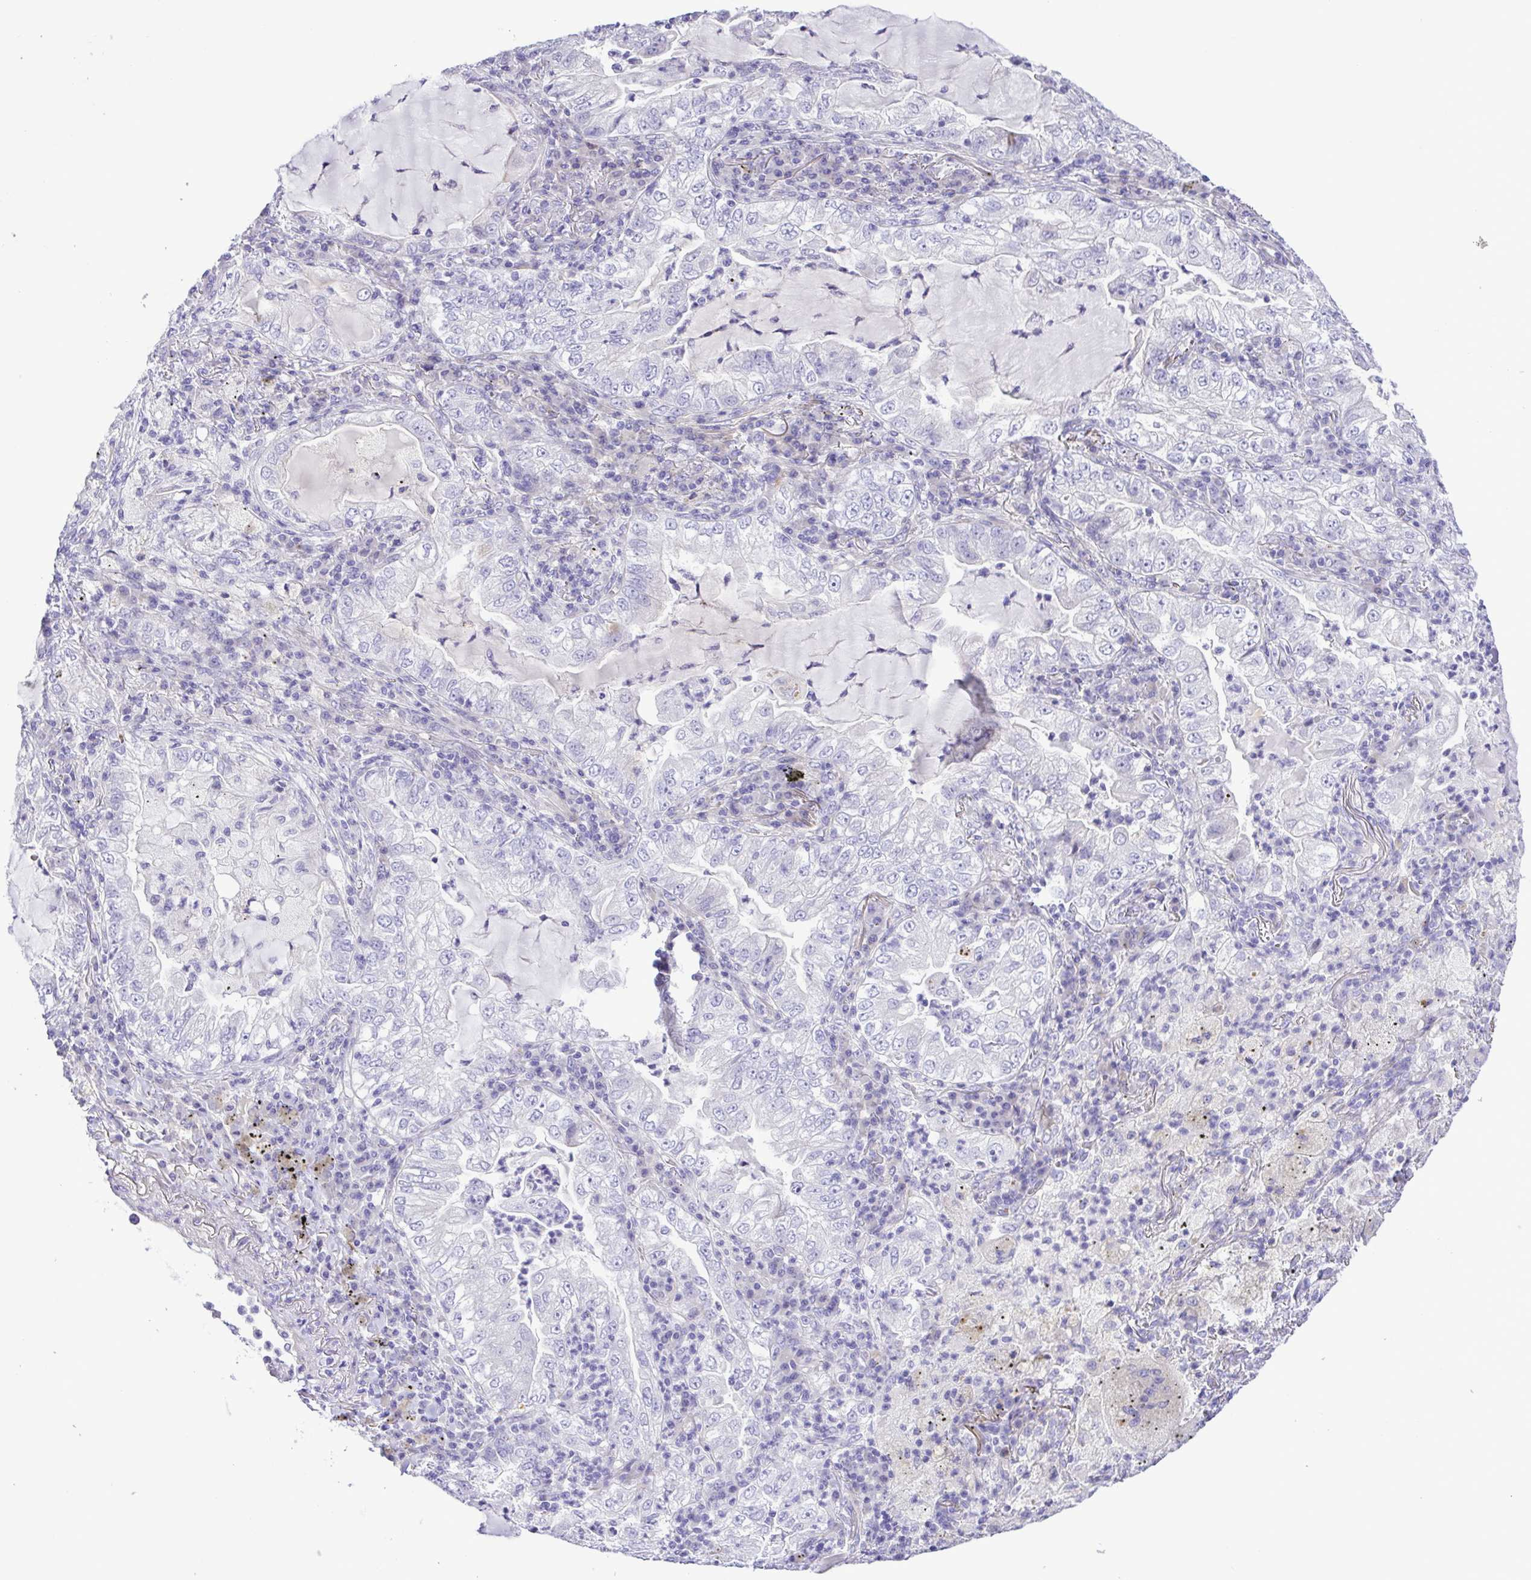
{"staining": {"intensity": "negative", "quantity": "none", "location": "none"}, "tissue": "lung cancer", "cell_type": "Tumor cells", "image_type": "cancer", "snomed": [{"axis": "morphology", "description": "Adenocarcinoma, NOS"}, {"axis": "topography", "description": "Lung"}], "caption": "Tumor cells are negative for protein expression in human lung cancer (adenocarcinoma).", "gene": "GABBR2", "patient": {"sex": "female", "age": 73}}